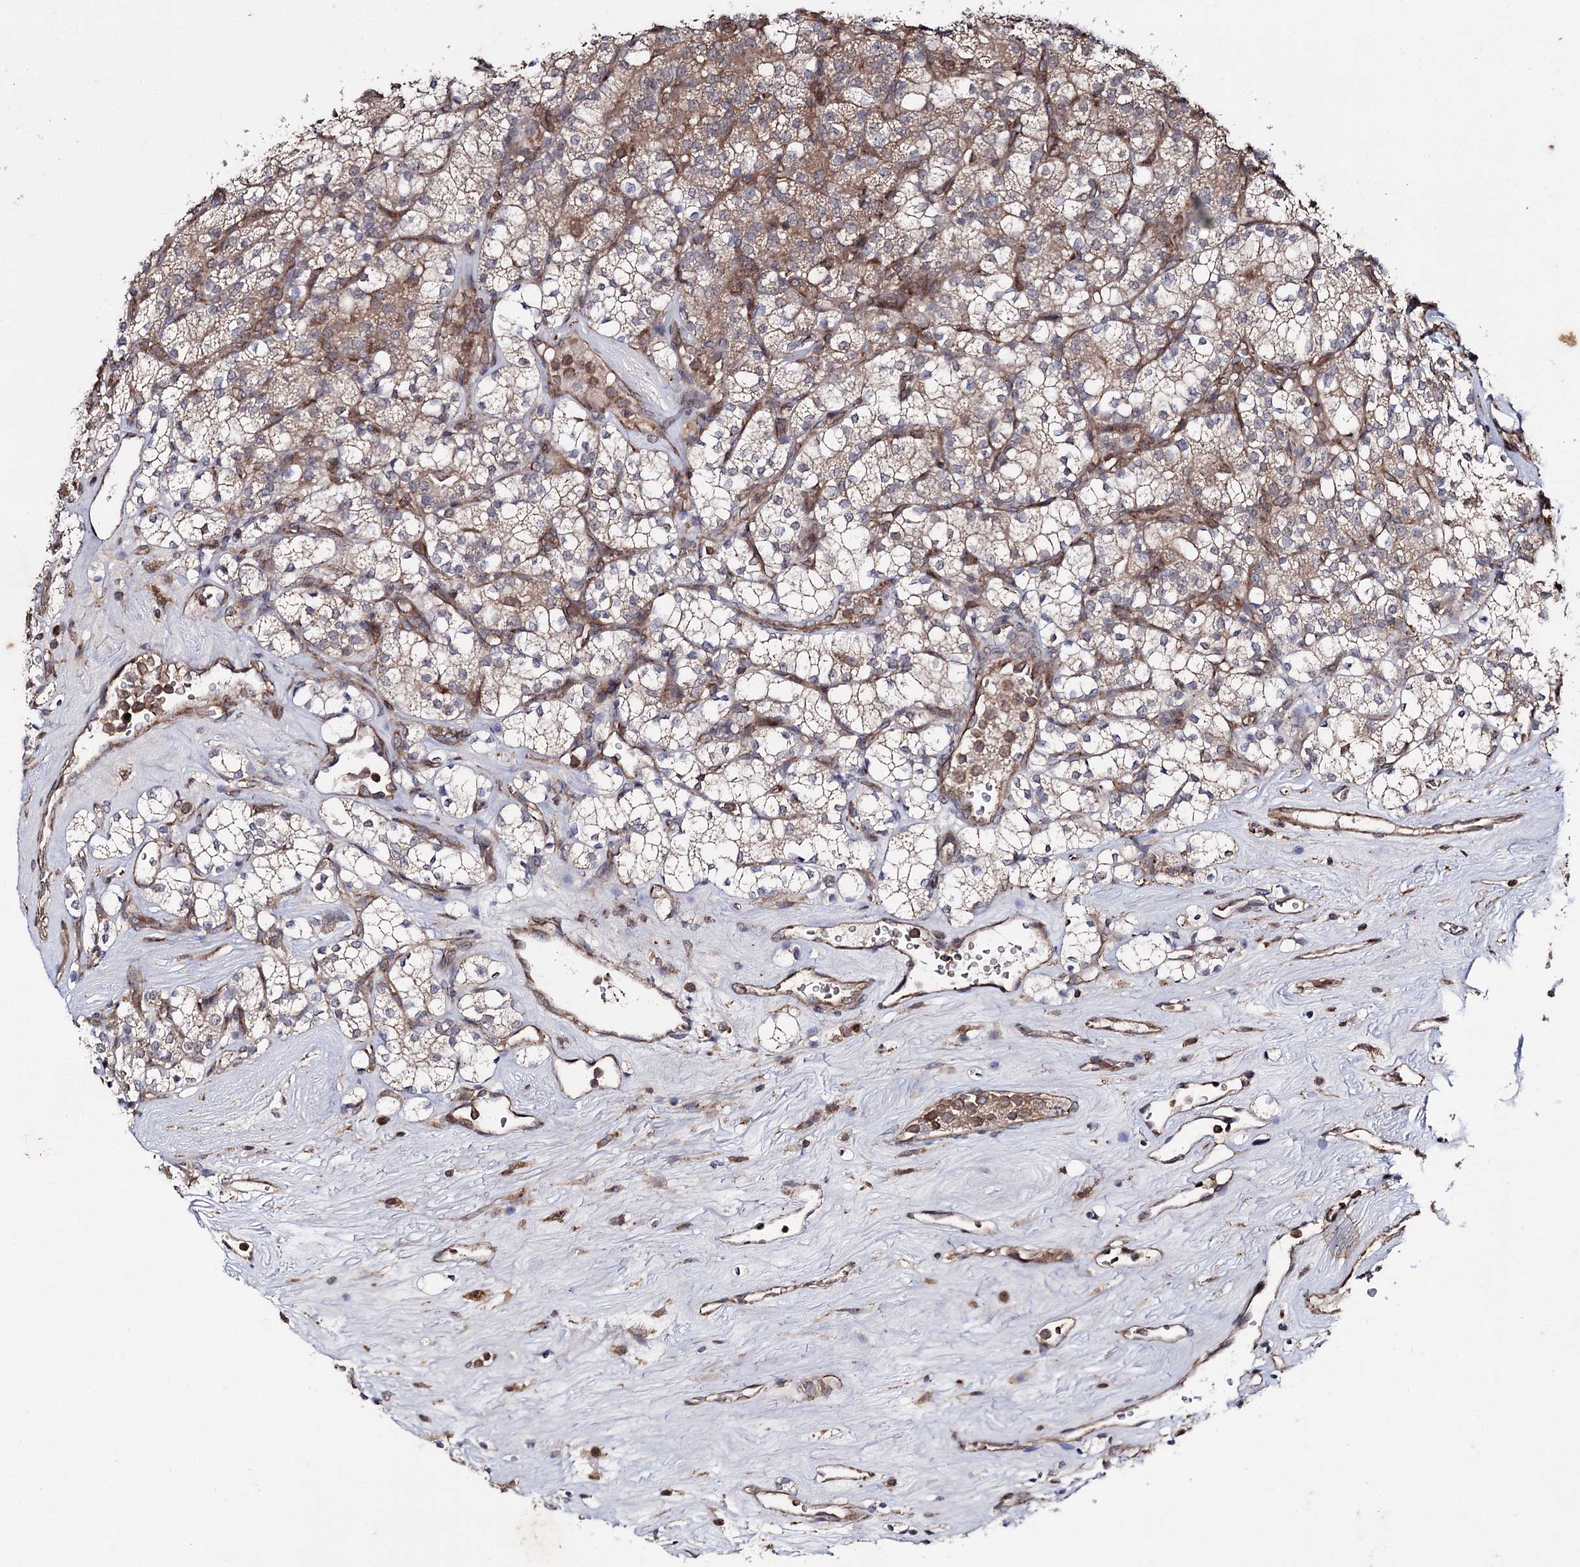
{"staining": {"intensity": "moderate", "quantity": "<25%", "location": "cytoplasmic/membranous"}, "tissue": "renal cancer", "cell_type": "Tumor cells", "image_type": "cancer", "snomed": [{"axis": "morphology", "description": "Adenocarcinoma, NOS"}, {"axis": "topography", "description": "Kidney"}], "caption": "Renal adenocarcinoma was stained to show a protein in brown. There is low levels of moderate cytoplasmic/membranous expression in about <25% of tumor cells.", "gene": "MINDY3", "patient": {"sex": "male", "age": 77}}